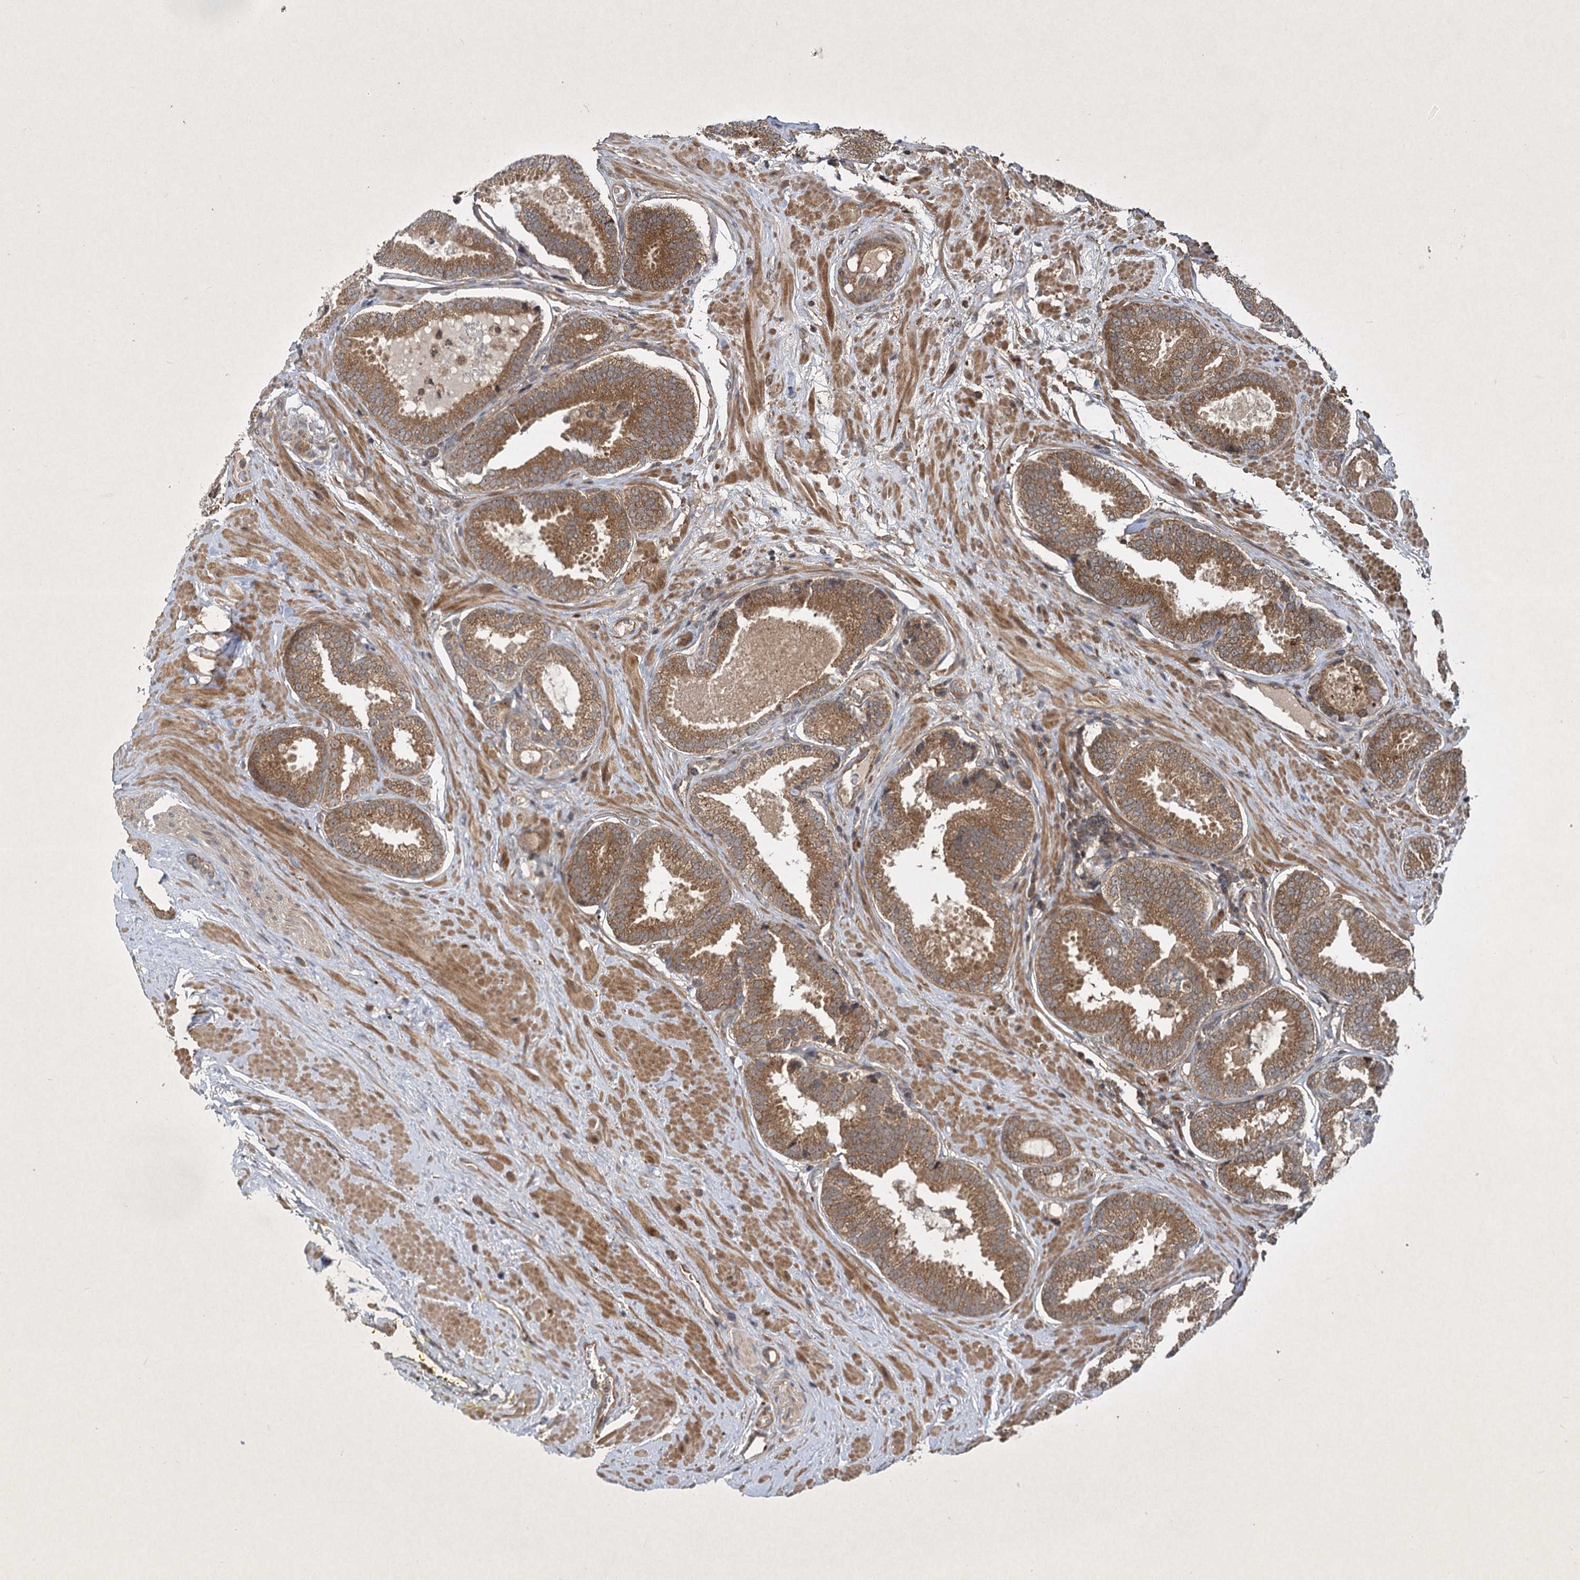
{"staining": {"intensity": "moderate", "quantity": ">75%", "location": "cytoplasmic/membranous"}, "tissue": "prostate cancer", "cell_type": "Tumor cells", "image_type": "cancer", "snomed": [{"axis": "morphology", "description": "Adenocarcinoma, Low grade"}, {"axis": "topography", "description": "Prostate"}], "caption": "About >75% of tumor cells in low-grade adenocarcinoma (prostate) exhibit moderate cytoplasmic/membranous protein positivity as visualized by brown immunohistochemical staining.", "gene": "INSIG2", "patient": {"sex": "male", "age": 71}}